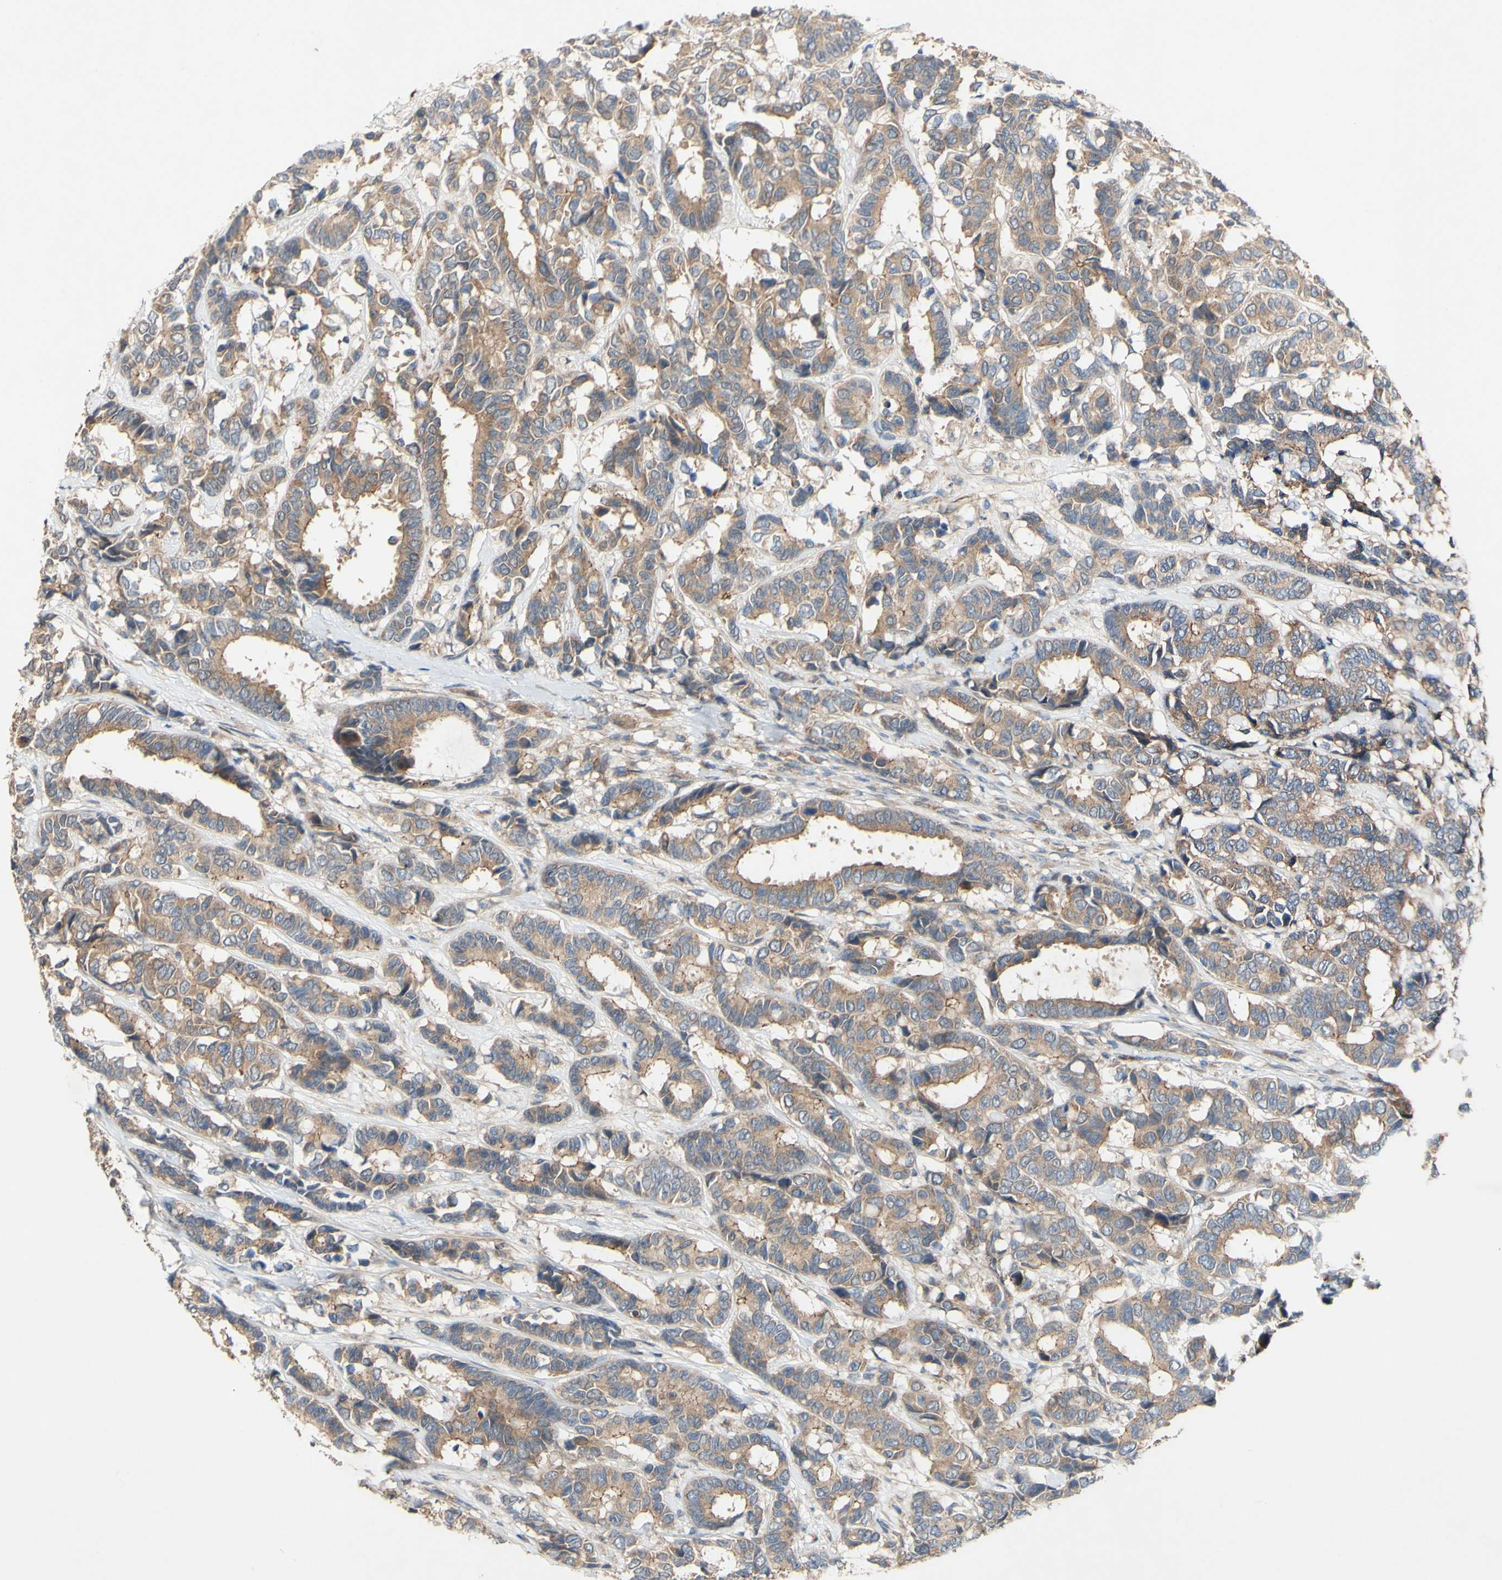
{"staining": {"intensity": "moderate", "quantity": ">75%", "location": "cytoplasmic/membranous"}, "tissue": "breast cancer", "cell_type": "Tumor cells", "image_type": "cancer", "snomed": [{"axis": "morphology", "description": "Duct carcinoma"}, {"axis": "topography", "description": "Breast"}], "caption": "Immunohistochemical staining of human breast cancer (invasive ductal carcinoma) shows medium levels of moderate cytoplasmic/membranous protein staining in about >75% of tumor cells.", "gene": "PDGFB", "patient": {"sex": "female", "age": 87}}